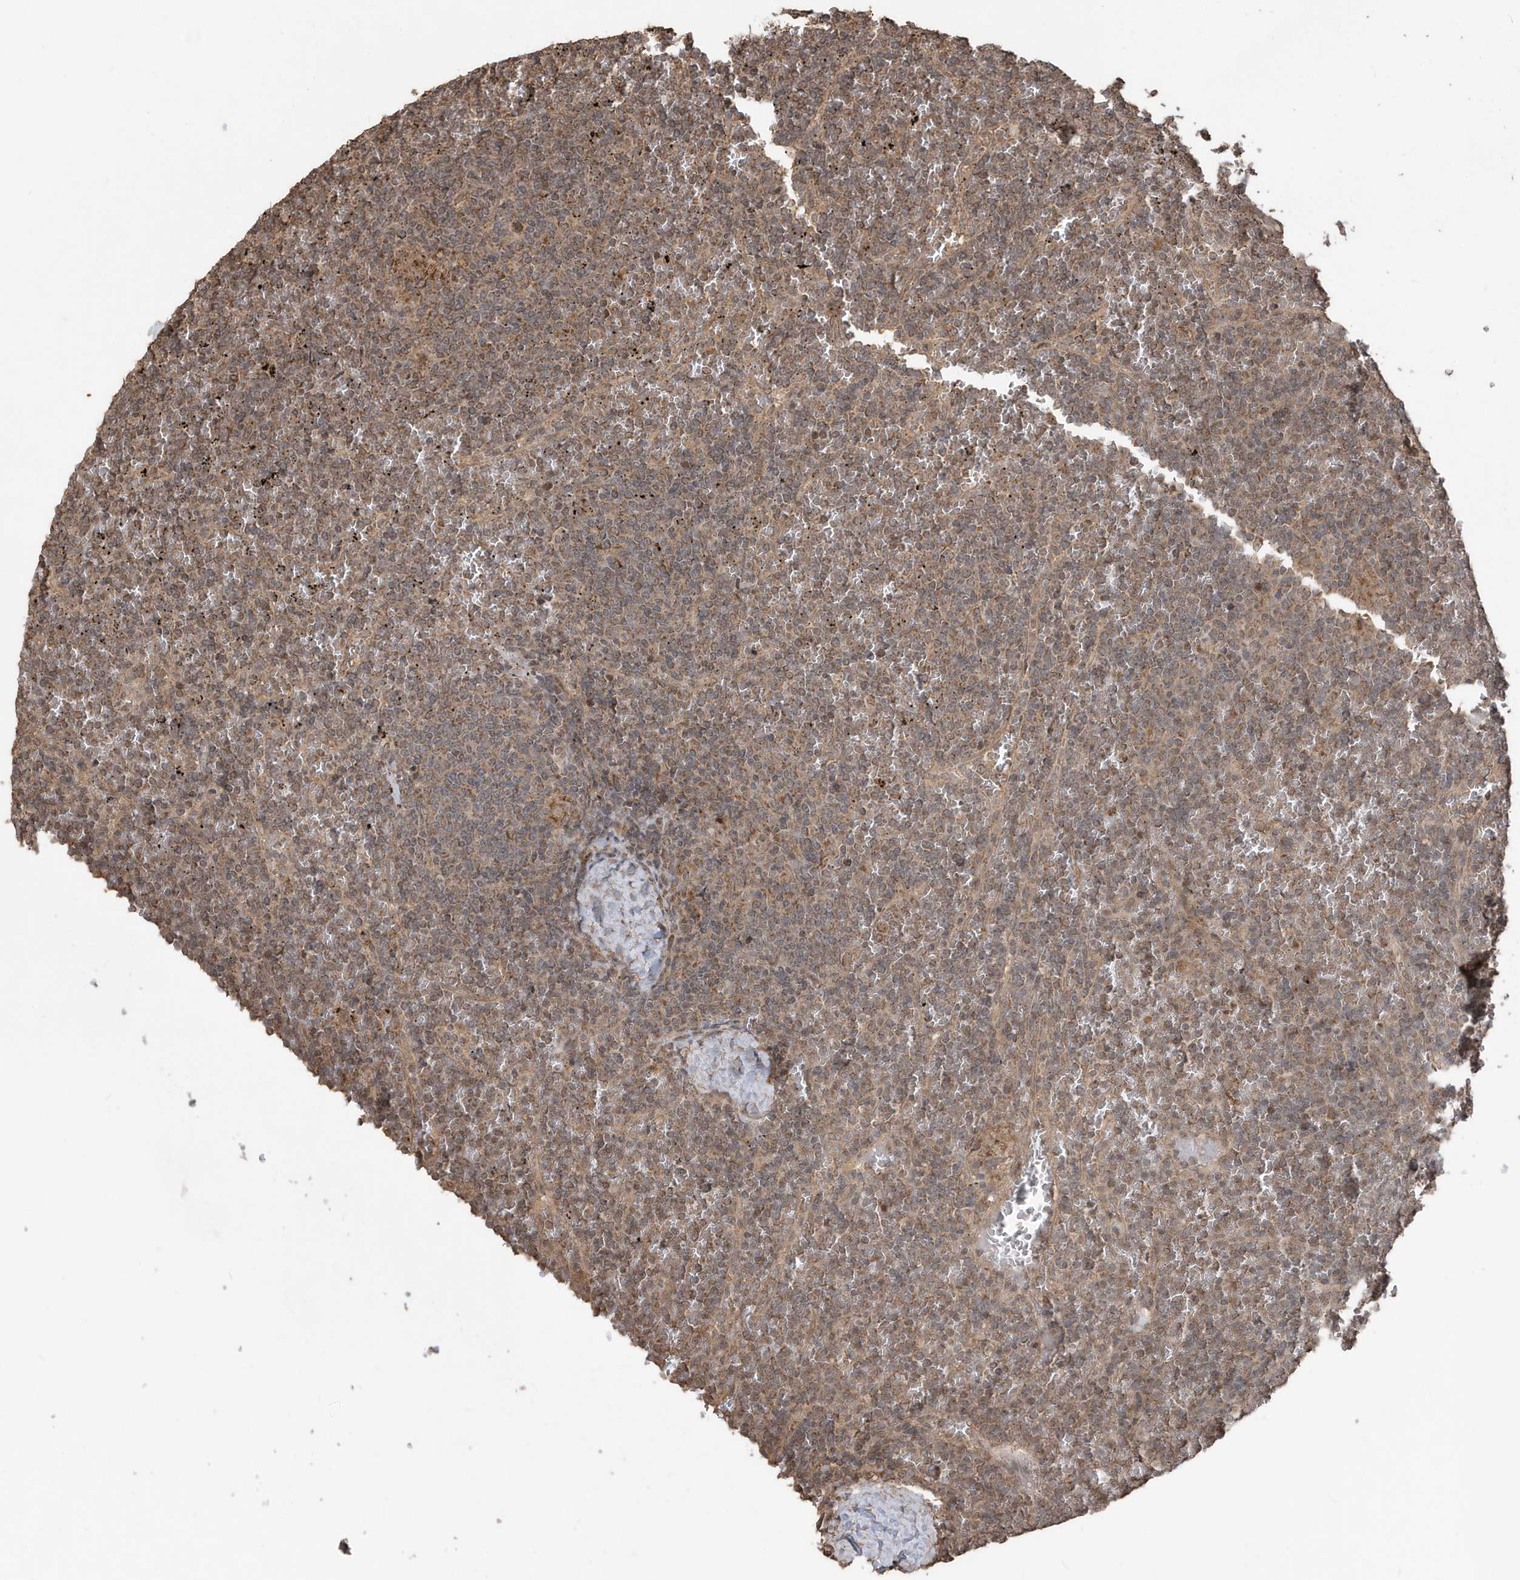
{"staining": {"intensity": "moderate", "quantity": "25%-75%", "location": "cytoplasmic/membranous"}, "tissue": "lymphoma", "cell_type": "Tumor cells", "image_type": "cancer", "snomed": [{"axis": "morphology", "description": "Malignant lymphoma, non-Hodgkin's type, Low grade"}, {"axis": "topography", "description": "Spleen"}], "caption": "Immunohistochemistry image of human lymphoma stained for a protein (brown), which reveals medium levels of moderate cytoplasmic/membranous expression in about 25%-75% of tumor cells.", "gene": "PAXBP1", "patient": {"sex": "female", "age": 19}}